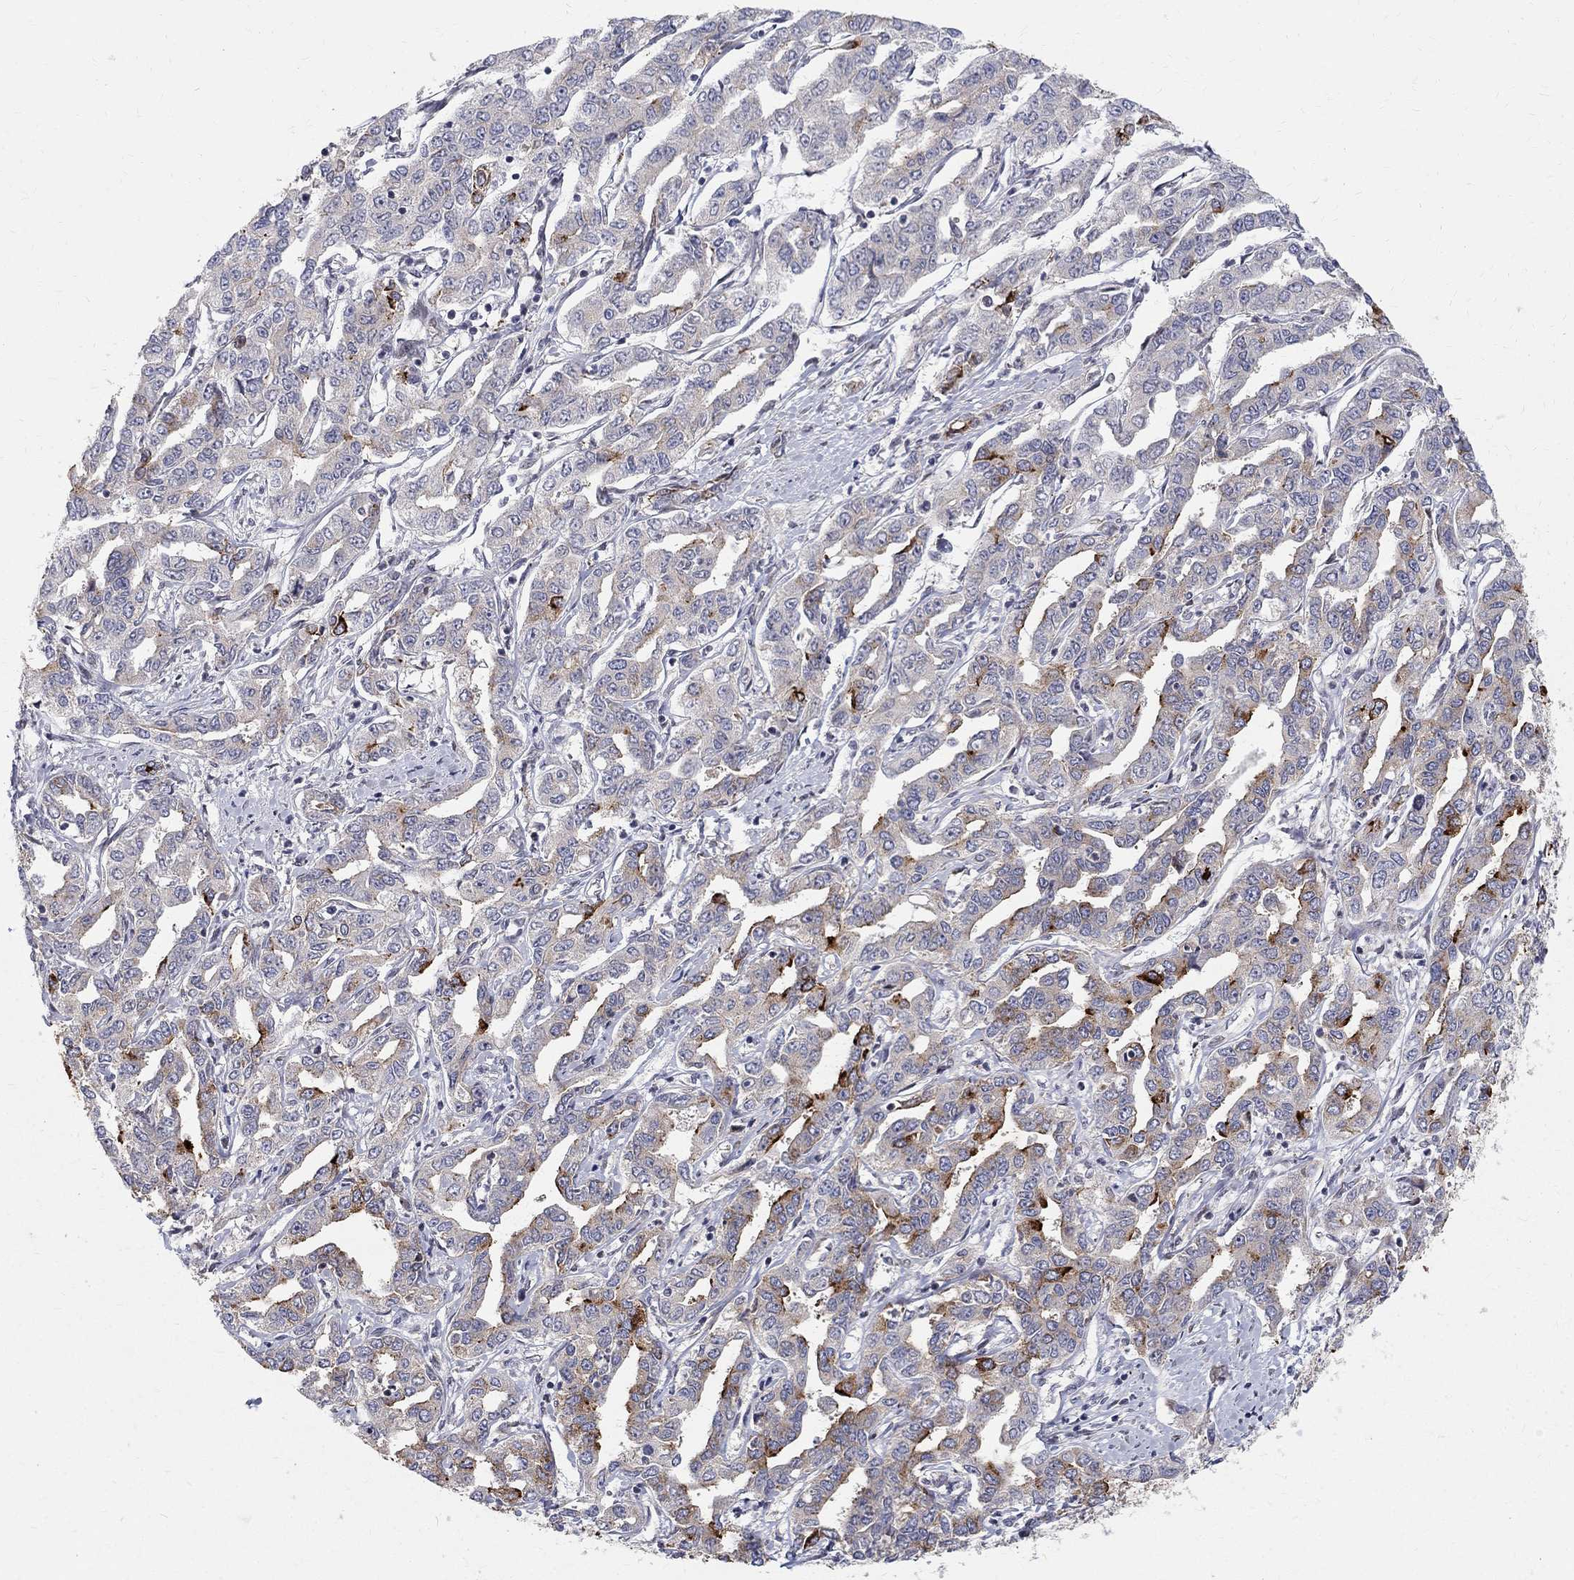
{"staining": {"intensity": "strong", "quantity": "<25%", "location": "cytoplasmic/membranous"}, "tissue": "liver cancer", "cell_type": "Tumor cells", "image_type": "cancer", "snomed": [{"axis": "morphology", "description": "Cholangiocarcinoma"}, {"axis": "topography", "description": "Liver"}], "caption": "Approximately <25% of tumor cells in liver cancer reveal strong cytoplasmic/membranous protein staining as visualized by brown immunohistochemical staining.", "gene": "WDR19", "patient": {"sex": "male", "age": 59}}